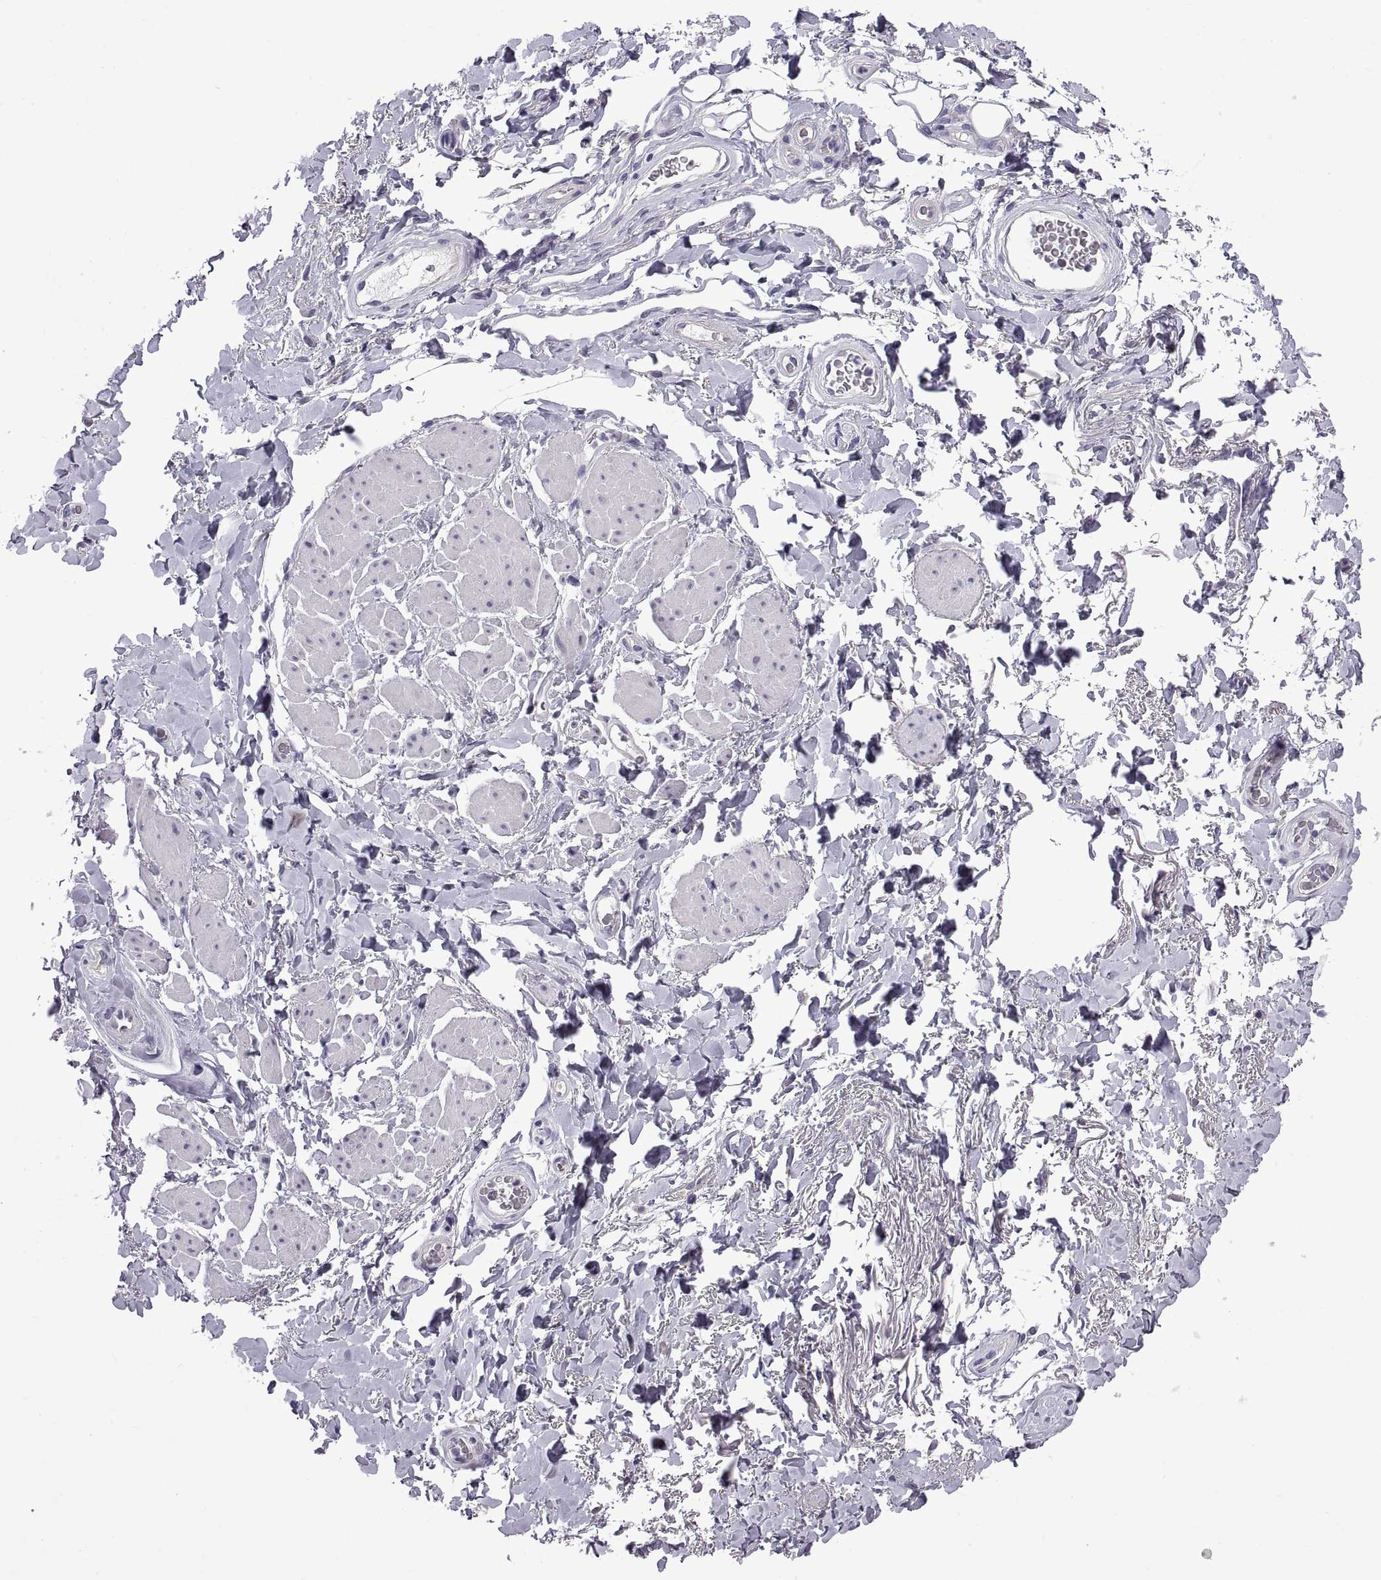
{"staining": {"intensity": "negative", "quantity": "none", "location": "none"}, "tissue": "adipose tissue", "cell_type": "Adipocytes", "image_type": "normal", "snomed": [{"axis": "morphology", "description": "Normal tissue, NOS"}, {"axis": "topography", "description": "Anal"}, {"axis": "topography", "description": "Peripheral nerve tissue"}], "caption": "This is a histopathology image of immunohistochemistry (IHC) staining of normal adipose tissue, which shows no positivity in adipocytes.", "gene": "SPDYE10", "patient": {"sex": "male", "age": 53}}